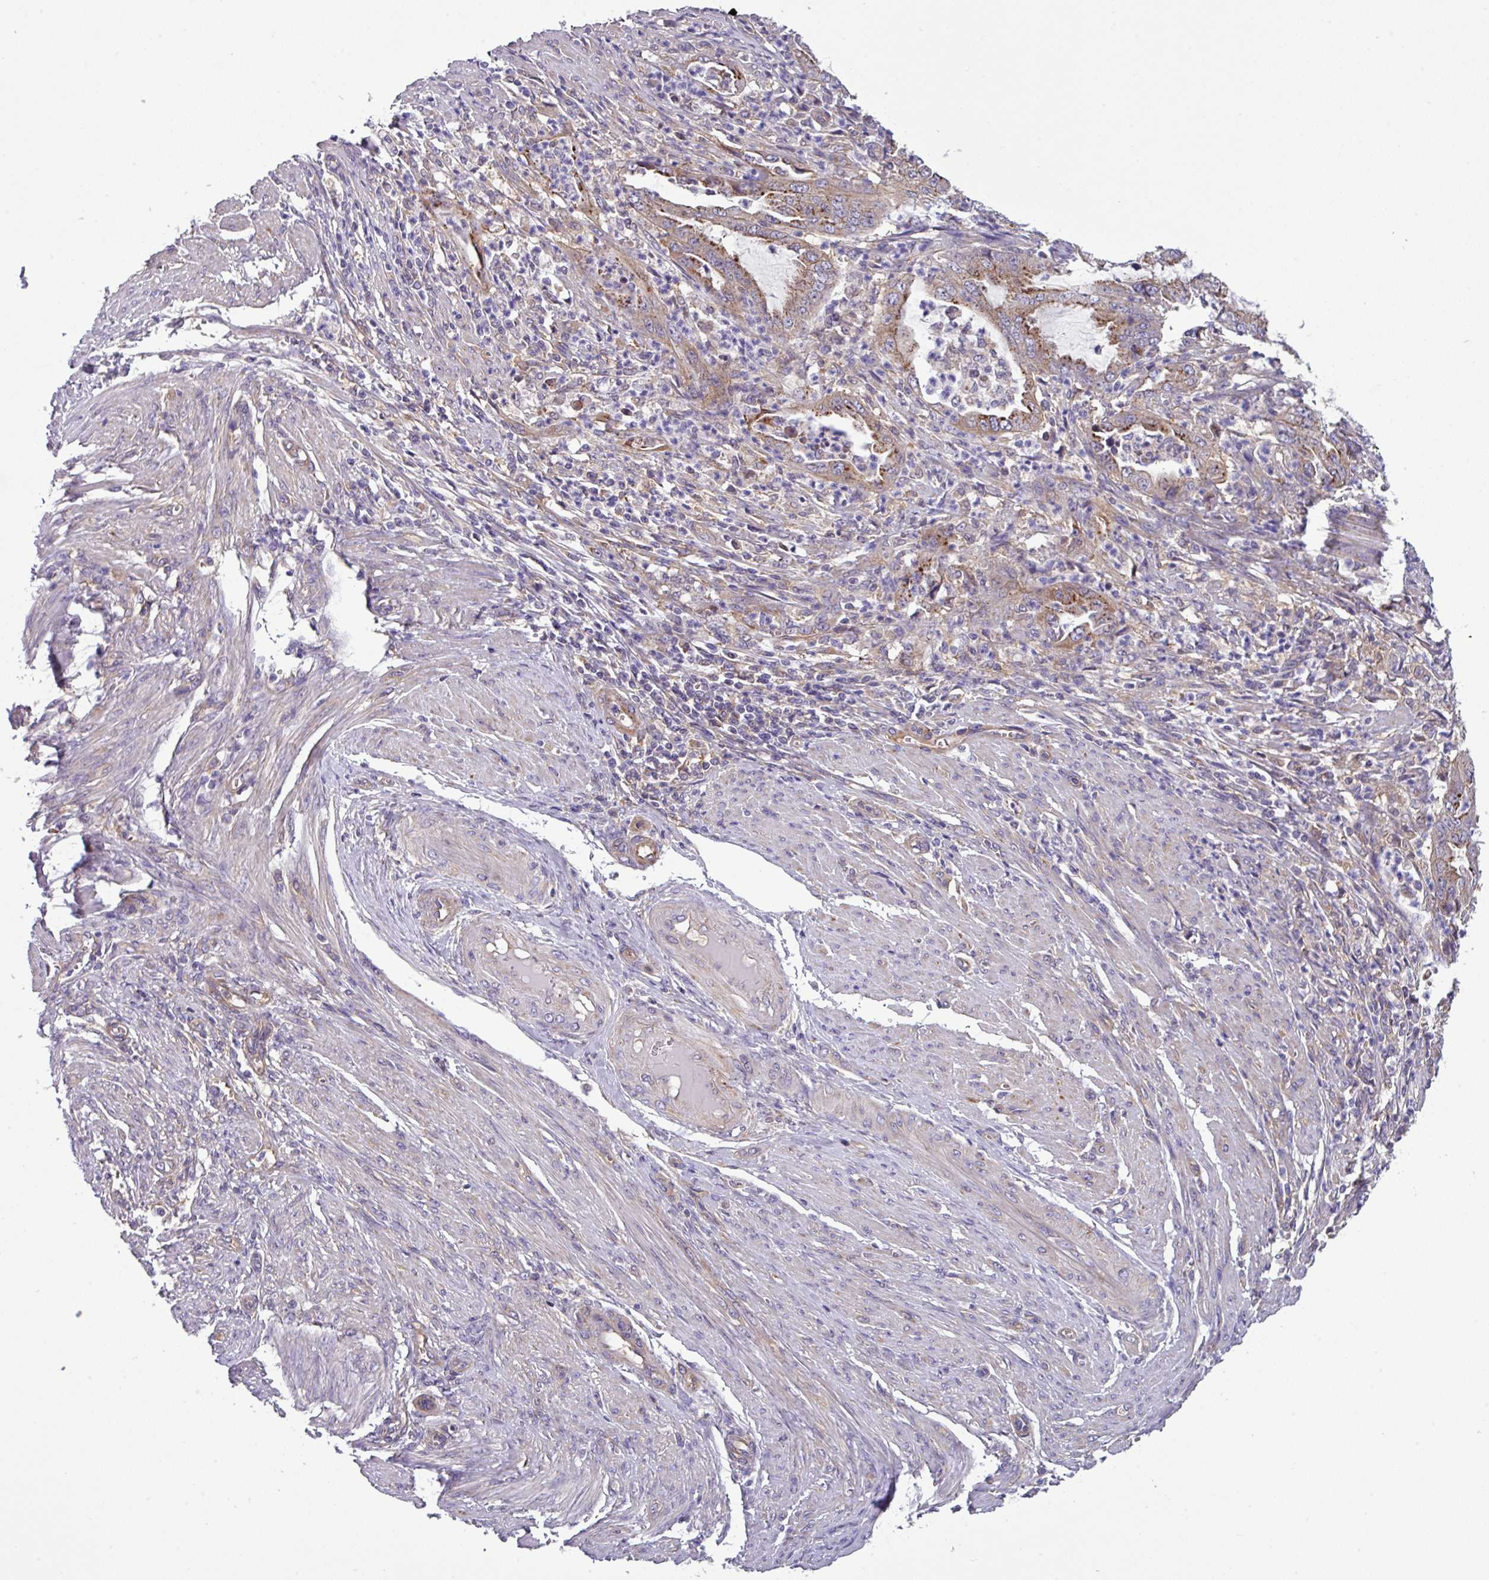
{"staining": {"intensity": "moderate", "quantity": "25%-75%", "location": "cytoplasmic/membranous"}, "tissue": "endometrial cancer", "cell_type": "Tumor cells", "image_type": "cancer", "snomed": [{"axis": "morphology", "description": "Adenocarcinoma, NOS"}, {"axis": "topography", "description": "Endometrium"}], "caption": "A photomicrograph of human endometrial adenocarcinoma stained for a protein demonstrates moderate cytoplasmic/membranous brown staining in tumor cells.", "gene": "SLC23A2", "patient": {"sex": "female", "age": 51}}